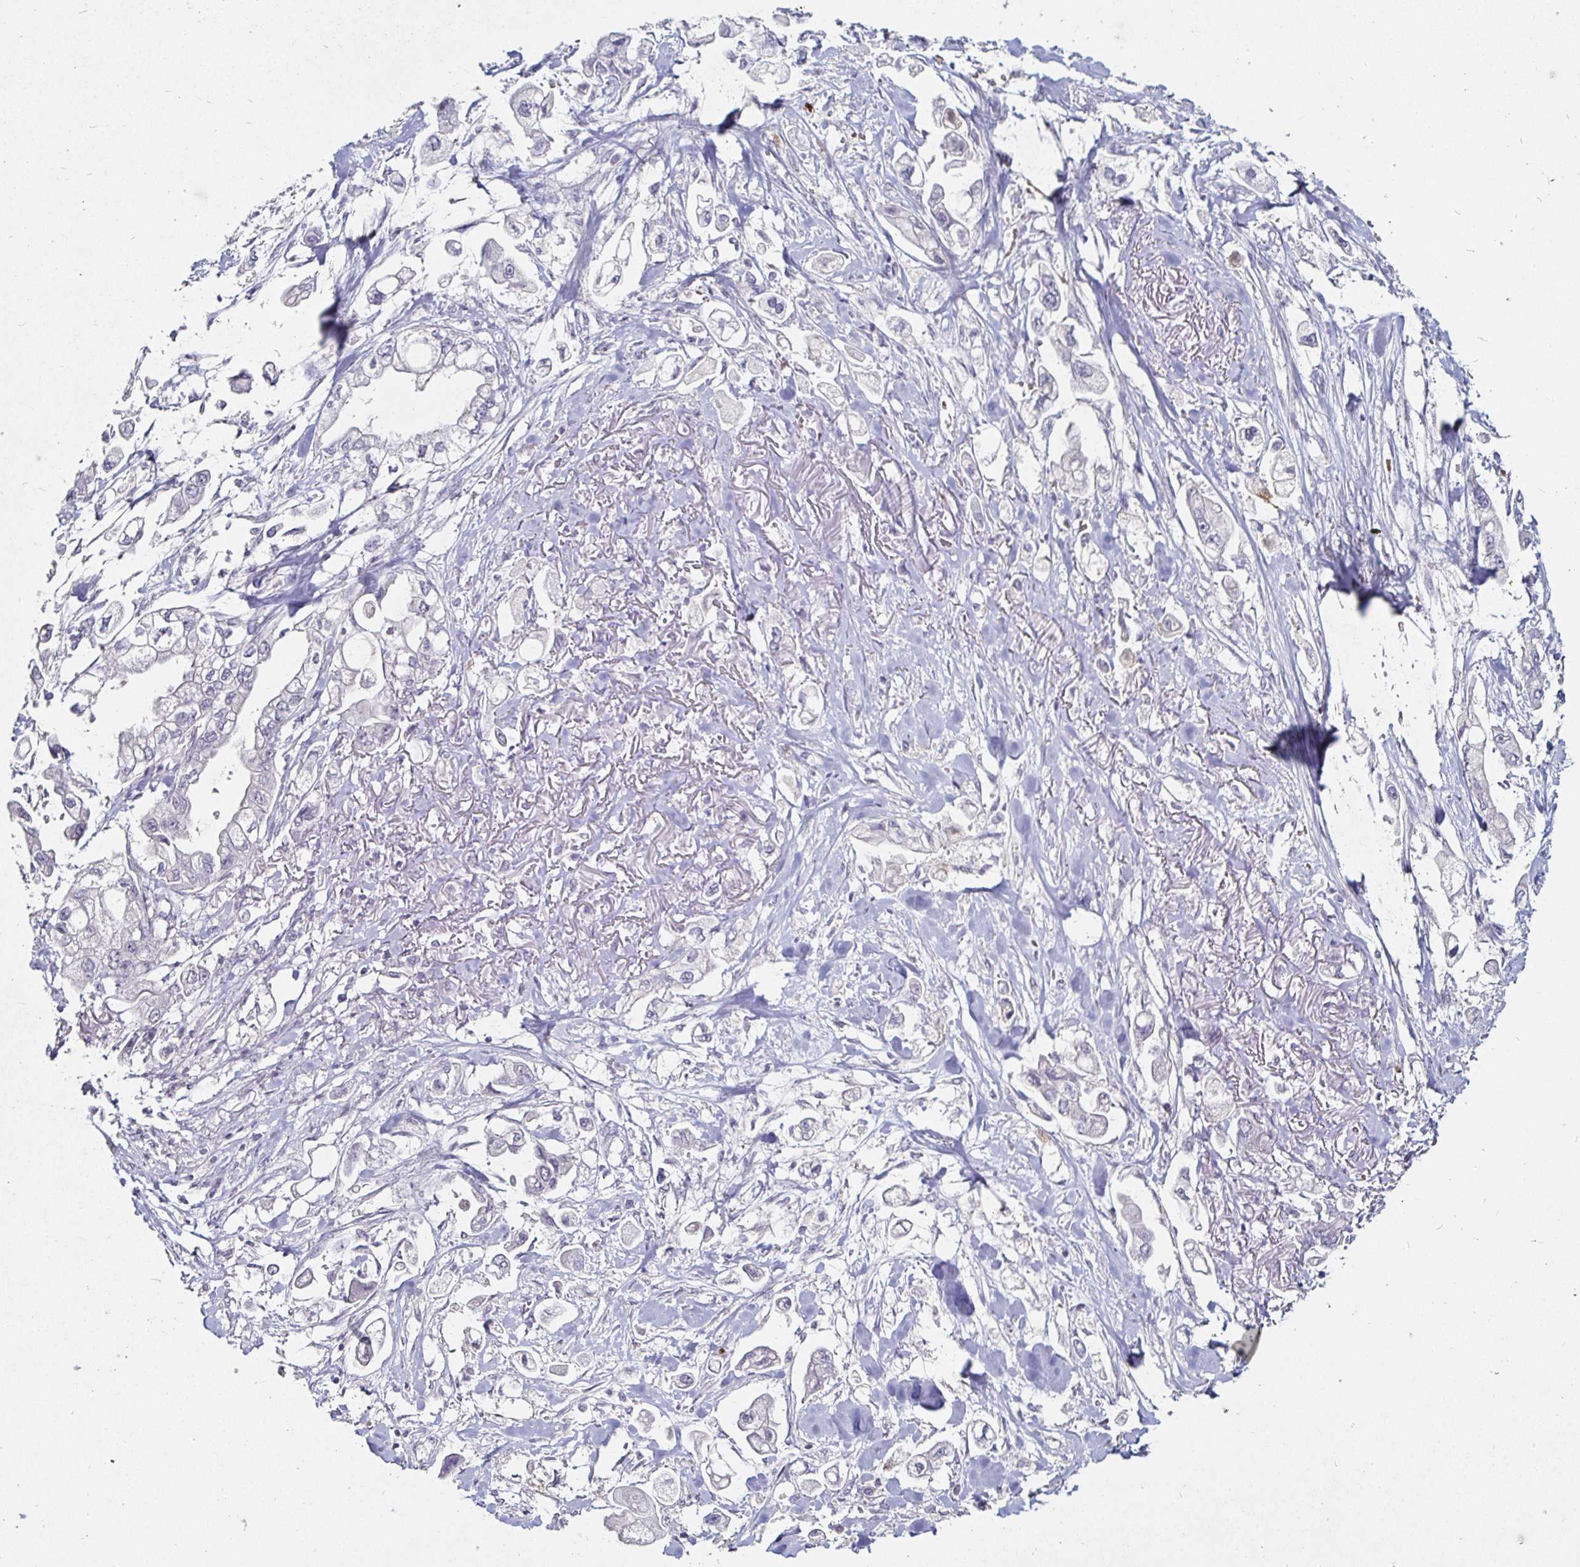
{"staining": {"intensity": "negative", "quantity": "none", "location": "none"}, "tissue": "stomach cancer", "cell_type": "Tumor cells", "image_type": "cancer", "snomed": [{"axis": "morphology", "description": "Adenocarcinoma, NOS"}, {"axis": "topography", "description": "Stomach"}], "caption": "Image shows no protein staining in tumor cells of adenocarcinoma (stomach) tissue. Nuclei are stained in blue.", "gene": "FAIM2", "patient": {"sex": "male", "age": 62}}